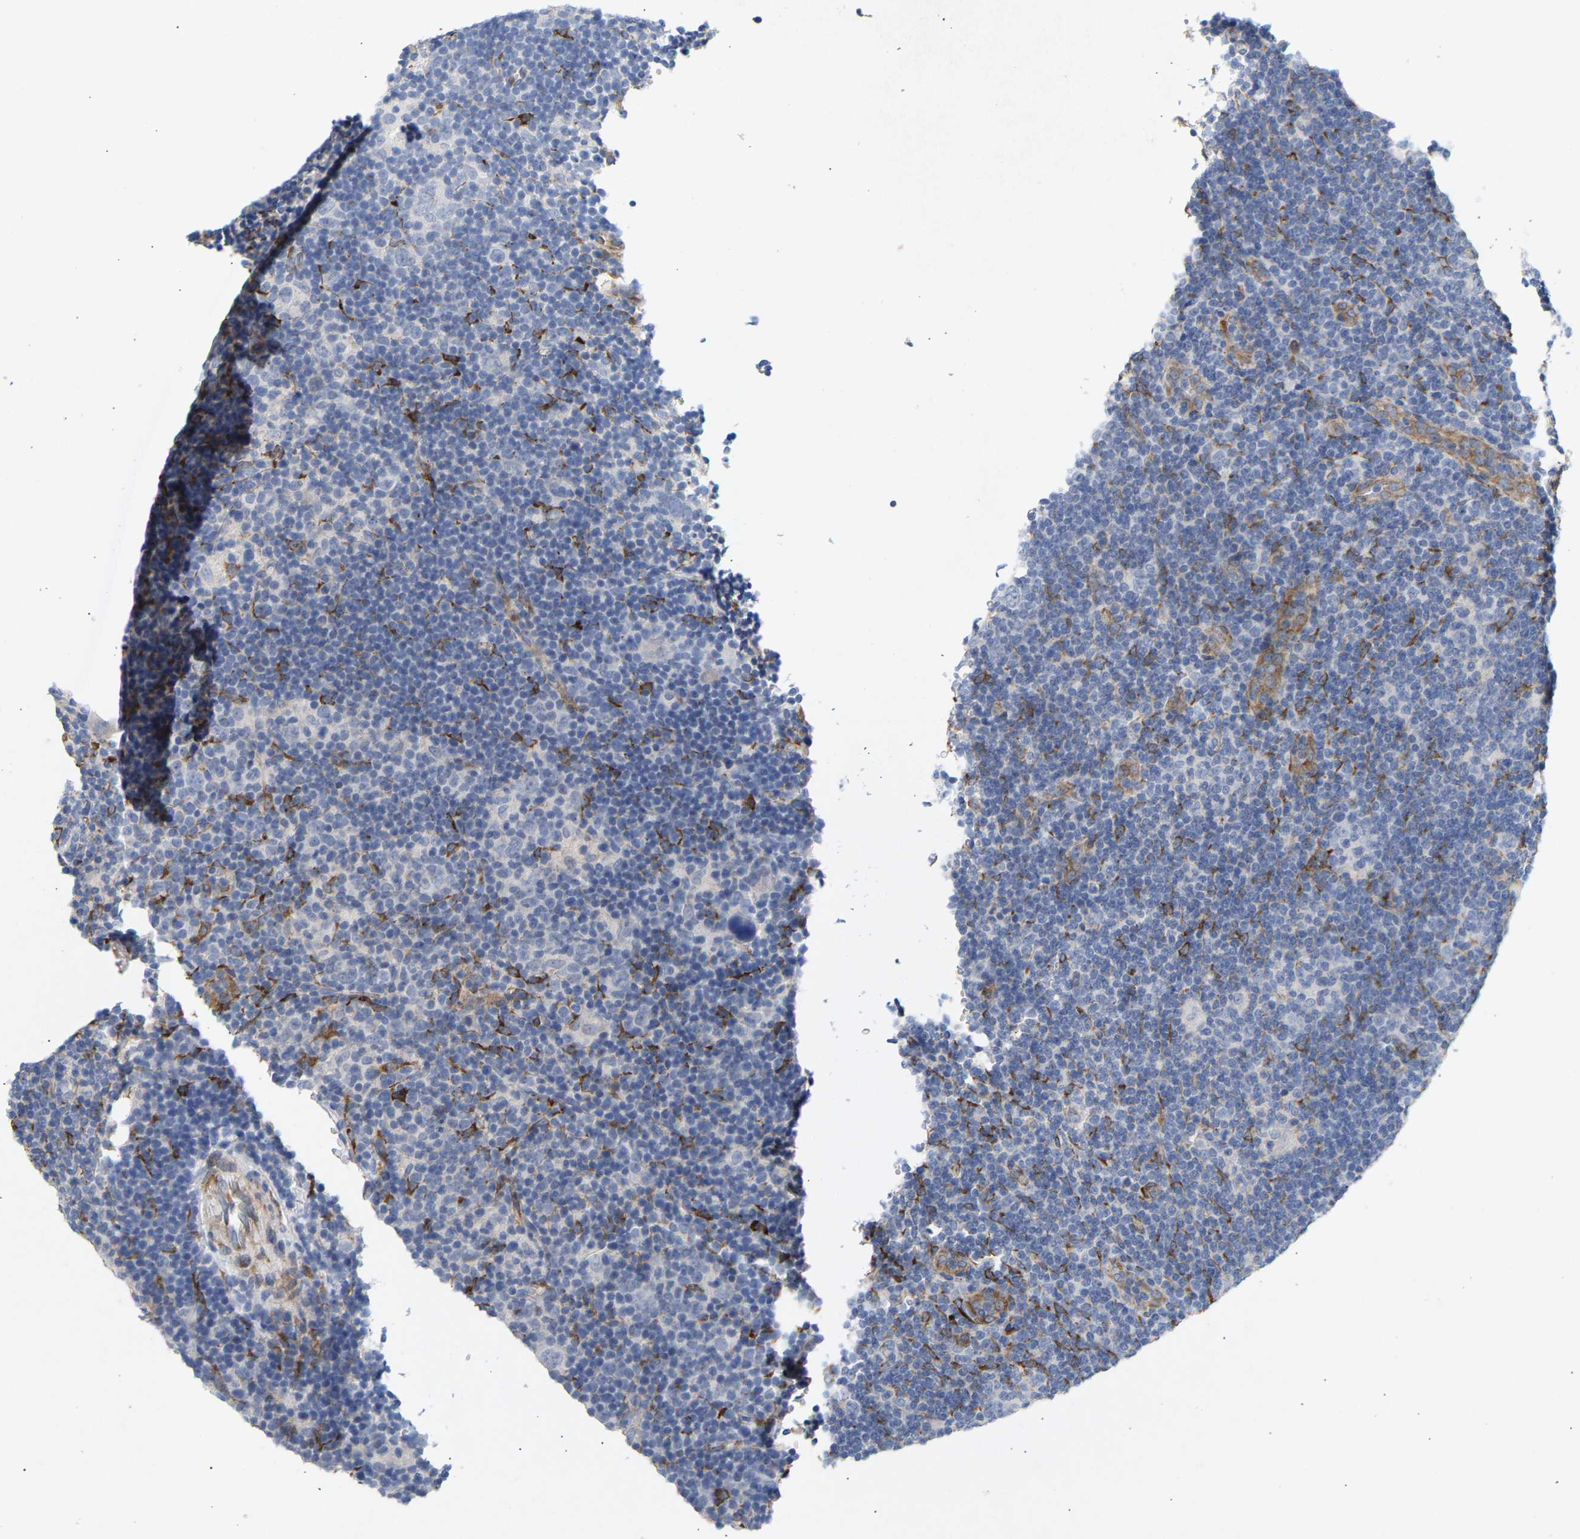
{"staining": {"intensity": "negative", "quantity": "none", "location": "none"}, "tissue": "lymphoma", "cell_type": "Tumor cells", "image_type": "cancer", "snomed": [{"axis": "morphology", "description": "Hodgkin's disease, NOS"}, {"axis": "topography", "description": "Lymph node"}], "caption": "The immunohistochemistry image has no significant staining in tumor cells of lymphoma tissue.", "gene": "SELENOM", "patient": {"sex": "female", "age": 57}}